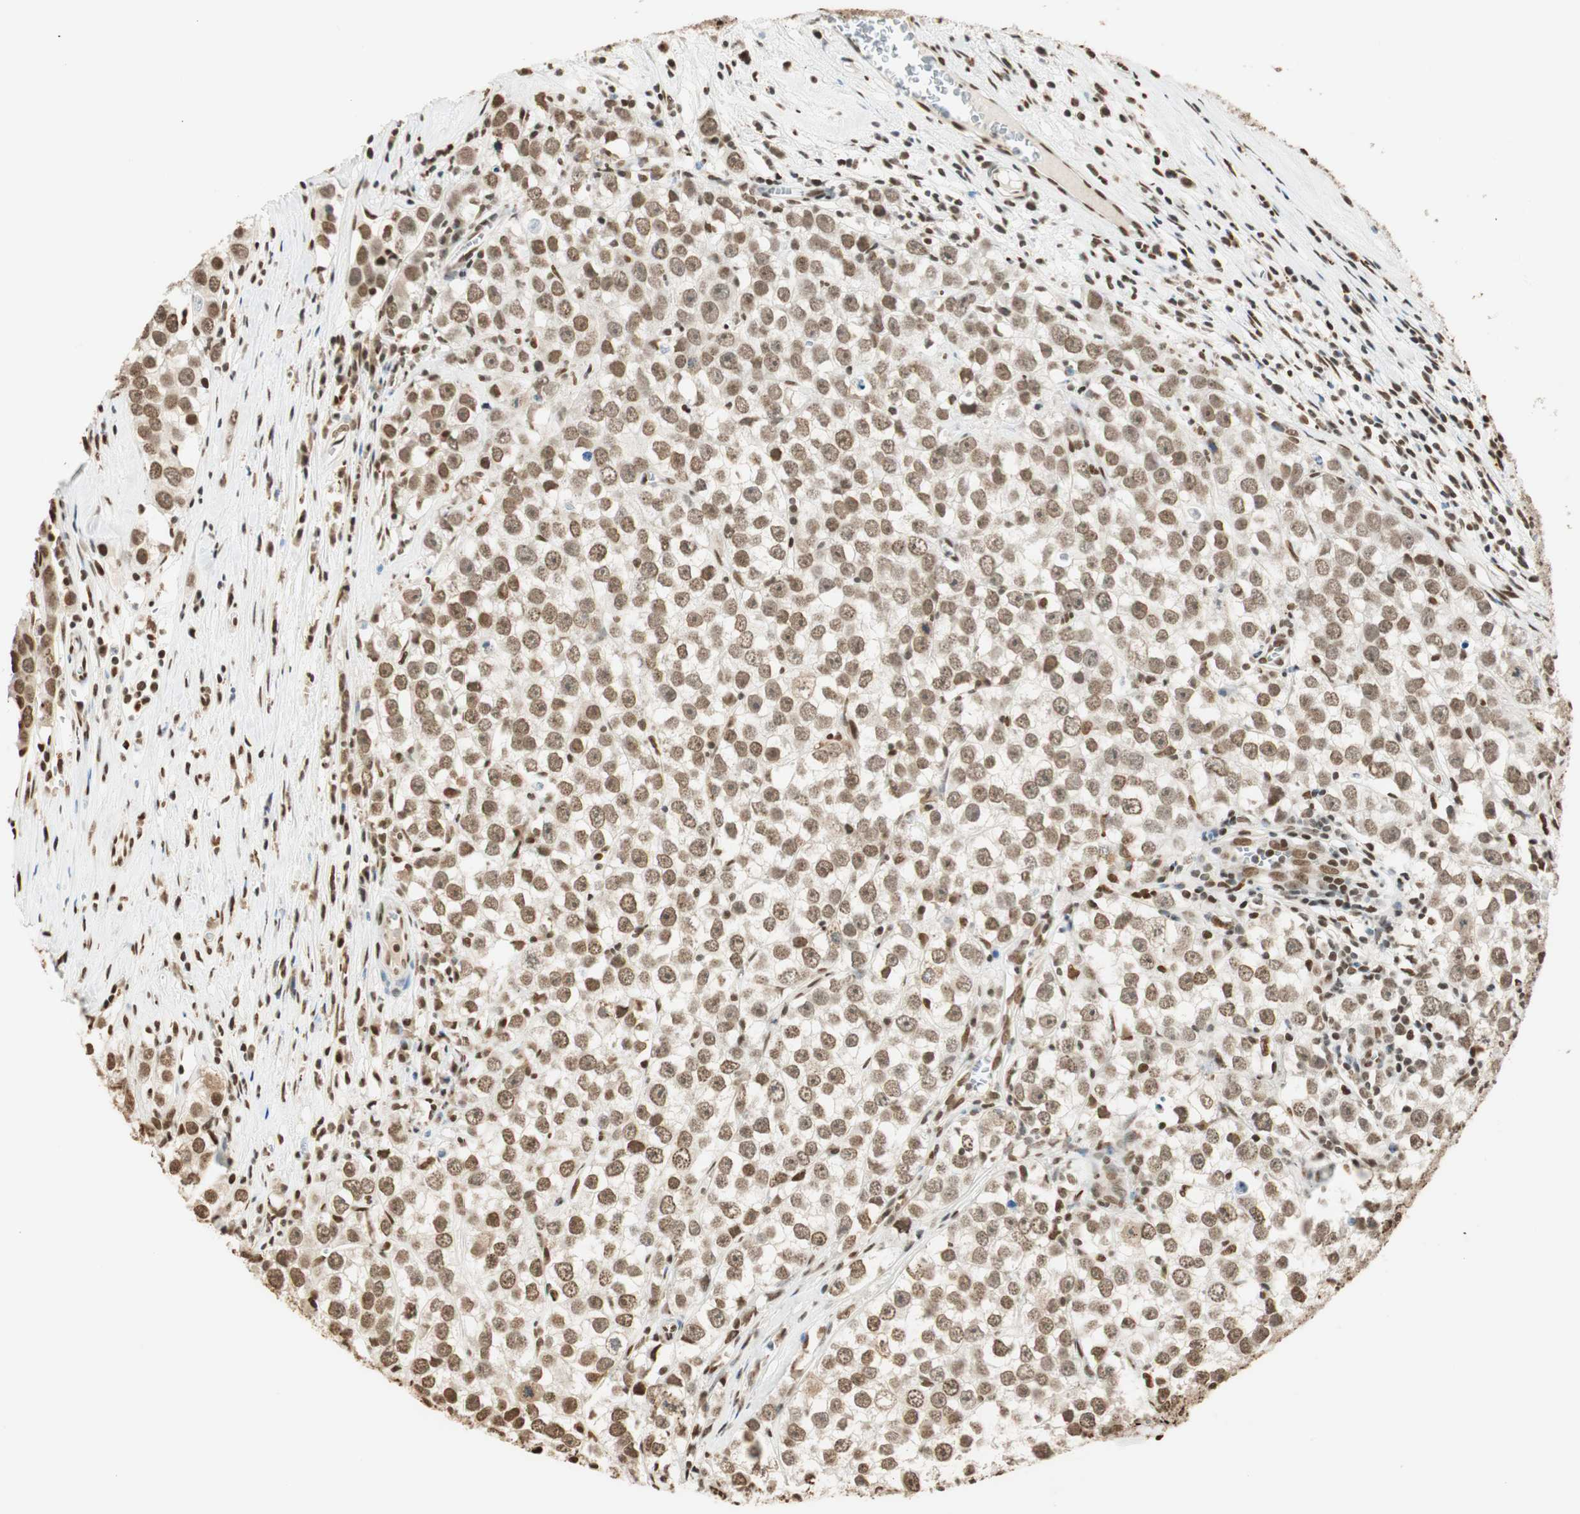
{"staining": {"intensity": "moderate", "quantity": ">75%", "location": "nuclear"}, "tissue": "testis cancer", "cell_type": "Tumor cells", "image_type": "cancer", "snomed": [{"axis": "morphology", "description": "Seminoma, NOS"}, {"axis": "morphology", "description": "Carcinoma, Embryonal, NOS"}, {"axis": "topography", "description": "Testis"}], "caption": "Protein analysis of seminoma (testis) tissue reveals moderate nuclear staining in about >75% of tumor cells. (DAB (3,3'-diaminobenzidine) IHC with brightfield microscopy, high magnification).", "gene": "FANCG", "patient": {"sex": "male", "age": 52}}